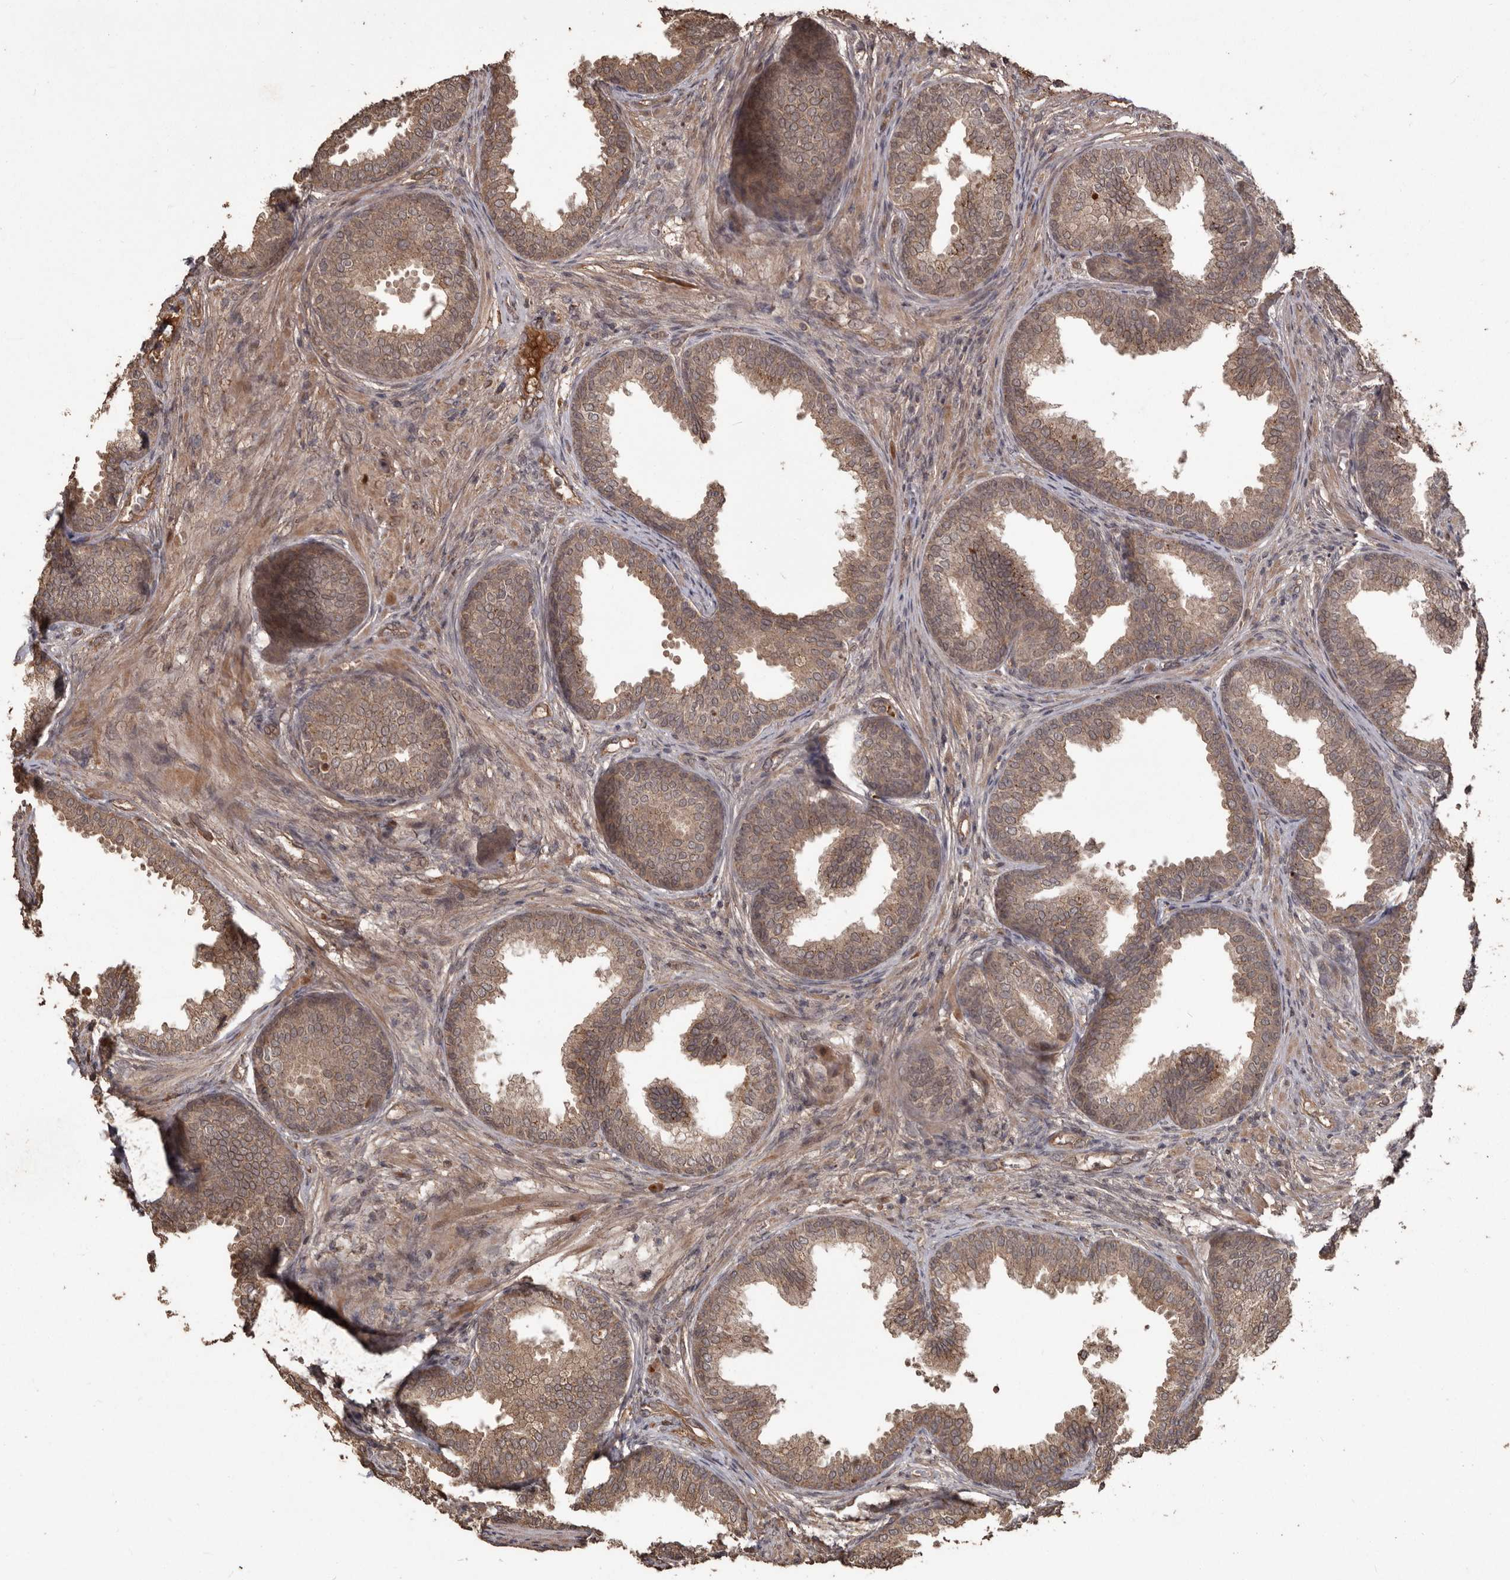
{"staining": {"intensity": "moderate", "quantity": ">75%", "location": "cytoplasmic/membranous"}, "tissue": "prostate", "cell_type": "Glandular cells", "image_type": "normal", "snomed": [{"axis": "morphology", "description": "Normal tissue, NOS"}, {"axis": "topography", "description": "Prostate"}], "caption": "High-magnification brightfield microscopy of benign prostate stained with DAB (brown) and counterstained with hematoxylin (blue). glandular cells exhibit moderate cytoplasmic/membranous expression is identified in about>75% of cells. (Stains: DAB (3,3'-diaminobenzidine) in brown, nuclei in blue, Microscopy: brightfield microscopy at high magnification).", "gene": "NUP43", "patient": {"sex": "male", "age": 76}}